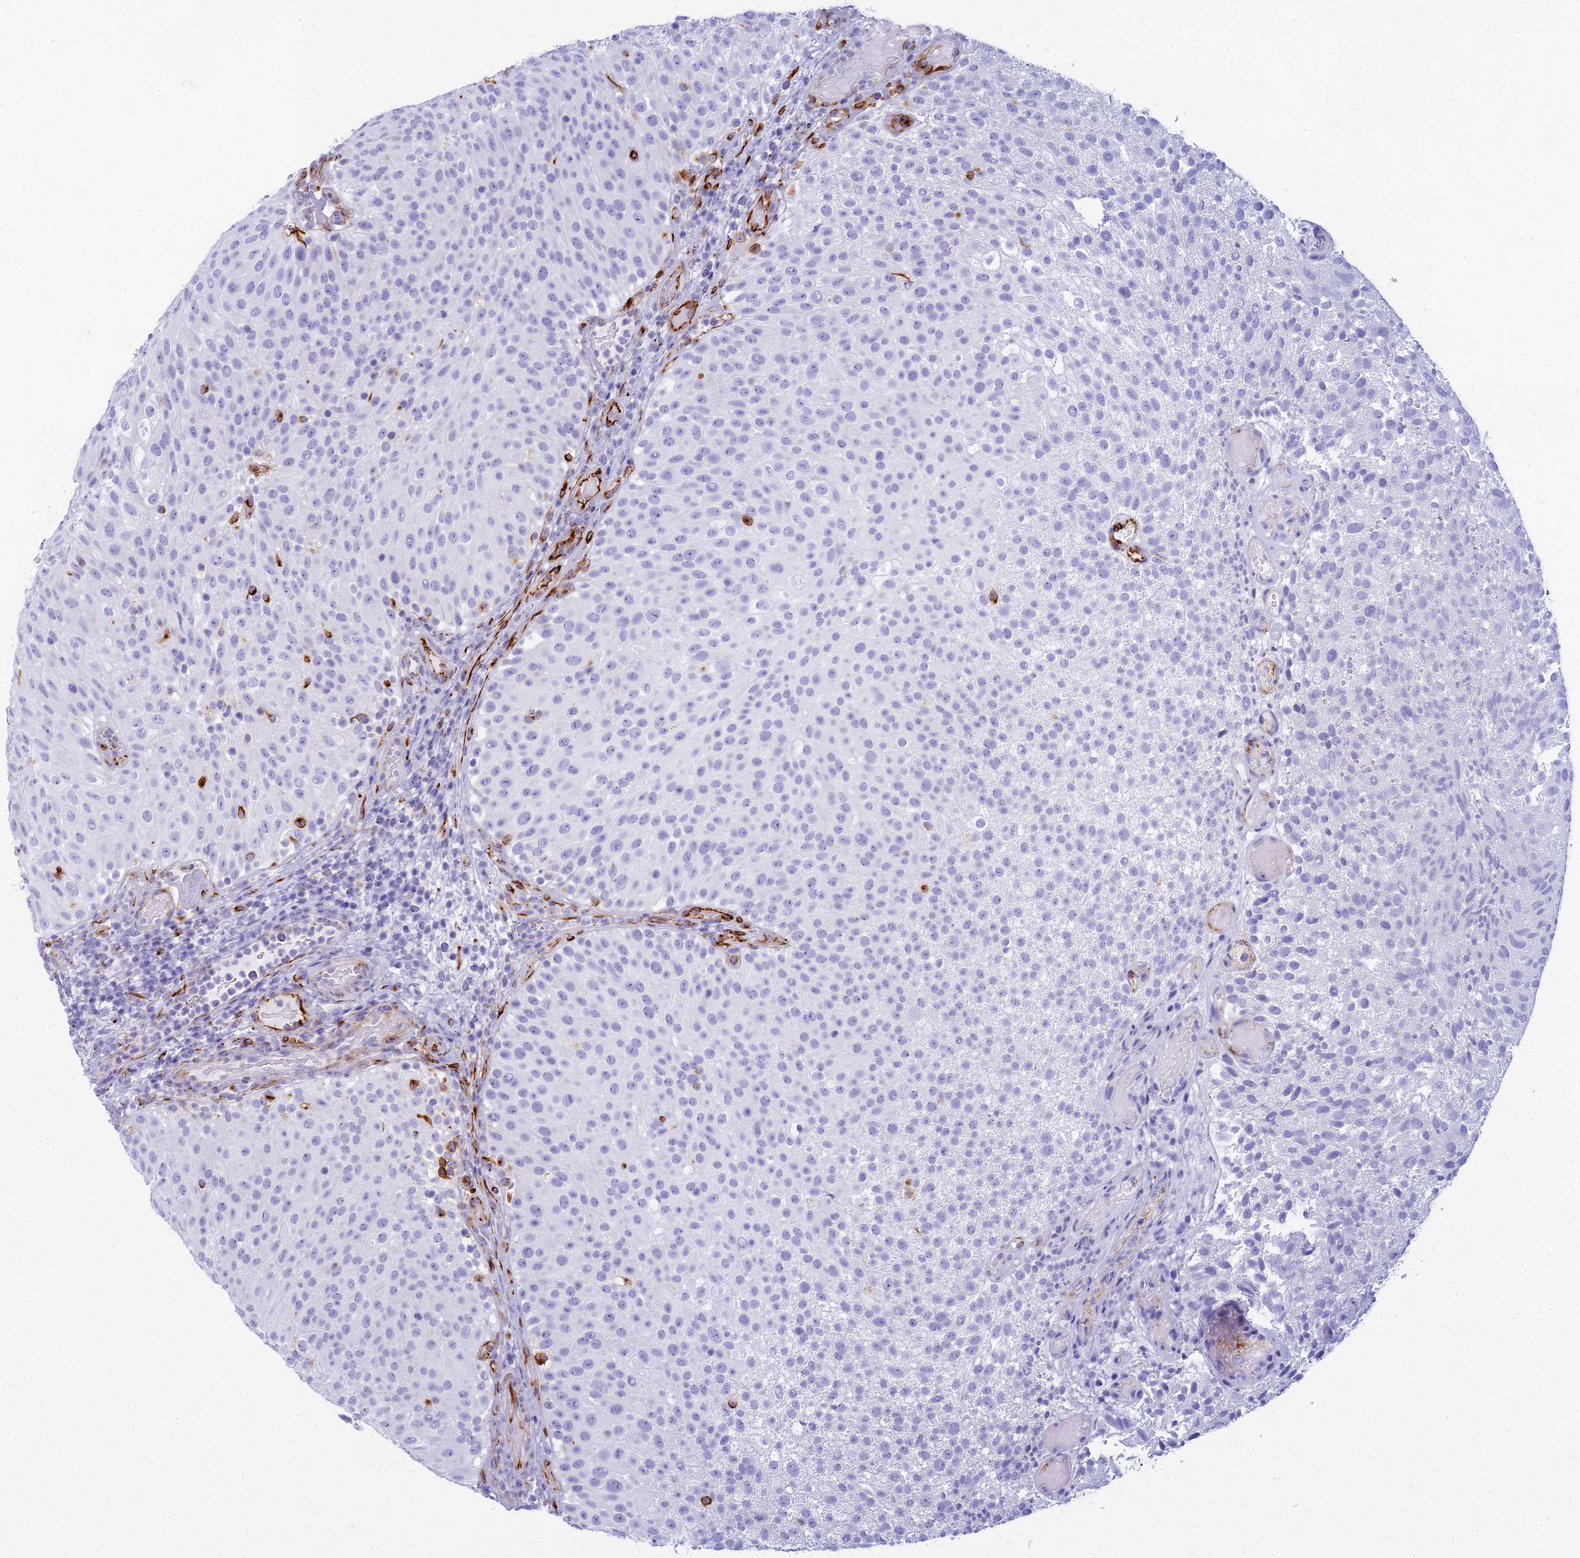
{"staining": {"intensity": "moderate", "quantity": "<25%", "location": "cytoplasmic/membranous"}, "tissue": "urothelial cancer", "cell_type": "Tumor cells", "image_type": "cancer", "snomed": [{"axis": "morphology", "description": "Urothelial carcinoma, Low grade"}, {"axis": "topography", "description": "Urinary bladder"}], "caption": "The photomicrograph shows a brown stain indicating the presence of a protein in the cytoplasmic/membranous of tumor cells in low-grade urothelial carcinoma. The staining was performed using DAB, with brown indicating positive protein expression. Nuclei are stained blue with hematoxylin.", "gene": "EVI2A", "patient": {"sex": "male", "age": 78}}